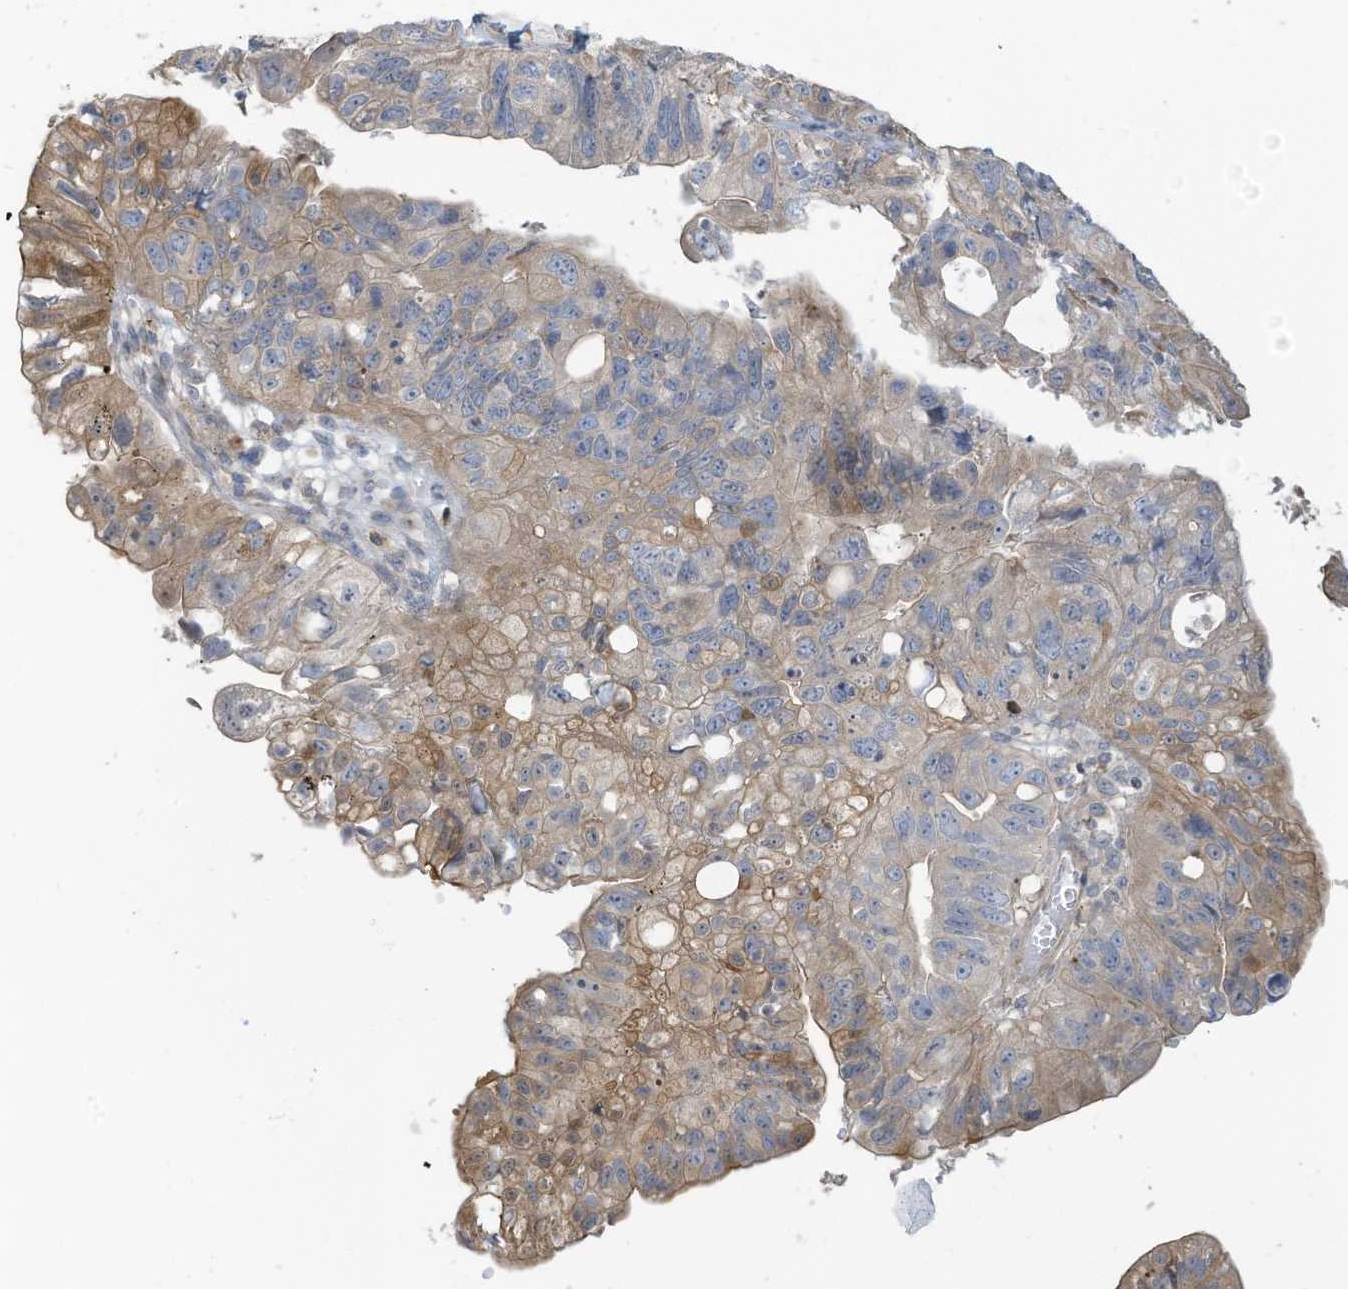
{"staining": {"intensity": "moderate", "quantity": "25%-75%", "location": "cytoplasmic/membranous"}, "tissue": "stomach cancer", "cell_type": "Tumor cells", "image_type": "cancer", "snomed": [{"axis": "morphology", "description": "Adenocarcinoma, NOS"}, {"axis": "topography", "description": "Stomach"}], "caption": "Human stomach adenocarcinoma stained with a protein marker exhibits moderate staining in tumor cells.", "gene": "GTPBP2", "patient": {"sex": "male", "age": 59}}